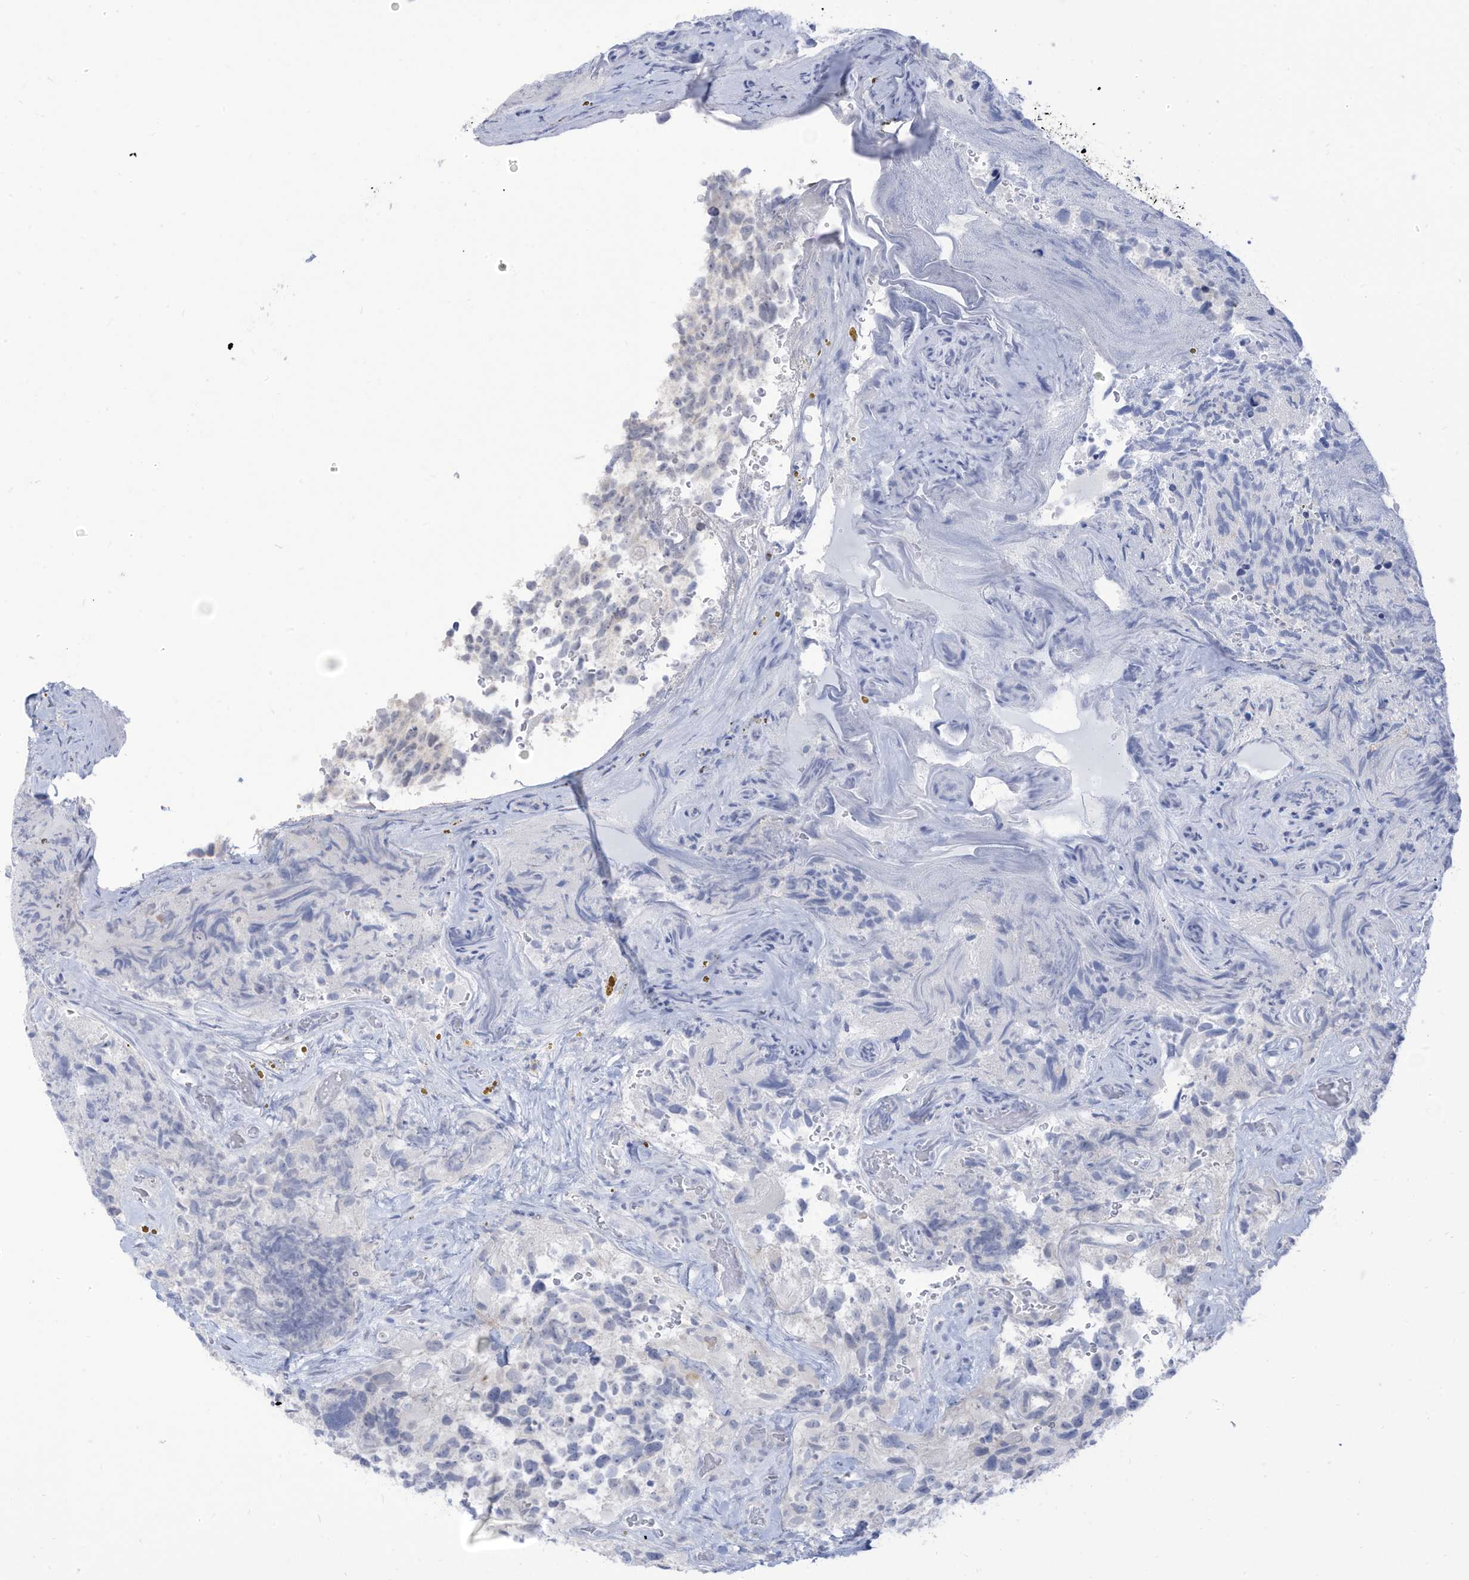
{"staining": {"intensity": "negative", "quantity": "none", "location": "none"}, "tissue": "glioma", "cell_type": "Tumor cells", "image_type": "cancer", "snomed": [{"axis": "morphology", "description": "Glioma, malignant, High grade"}, {"axis": "topography", "description": "Brain"}], "caption": "DAB (3,3'-diaminobenzidine) immunohistochemical staining of glioma reveals no significant positivity in tumor cells.", "gene": "OGT", "patient": {"sex": "male", "age": 69}}